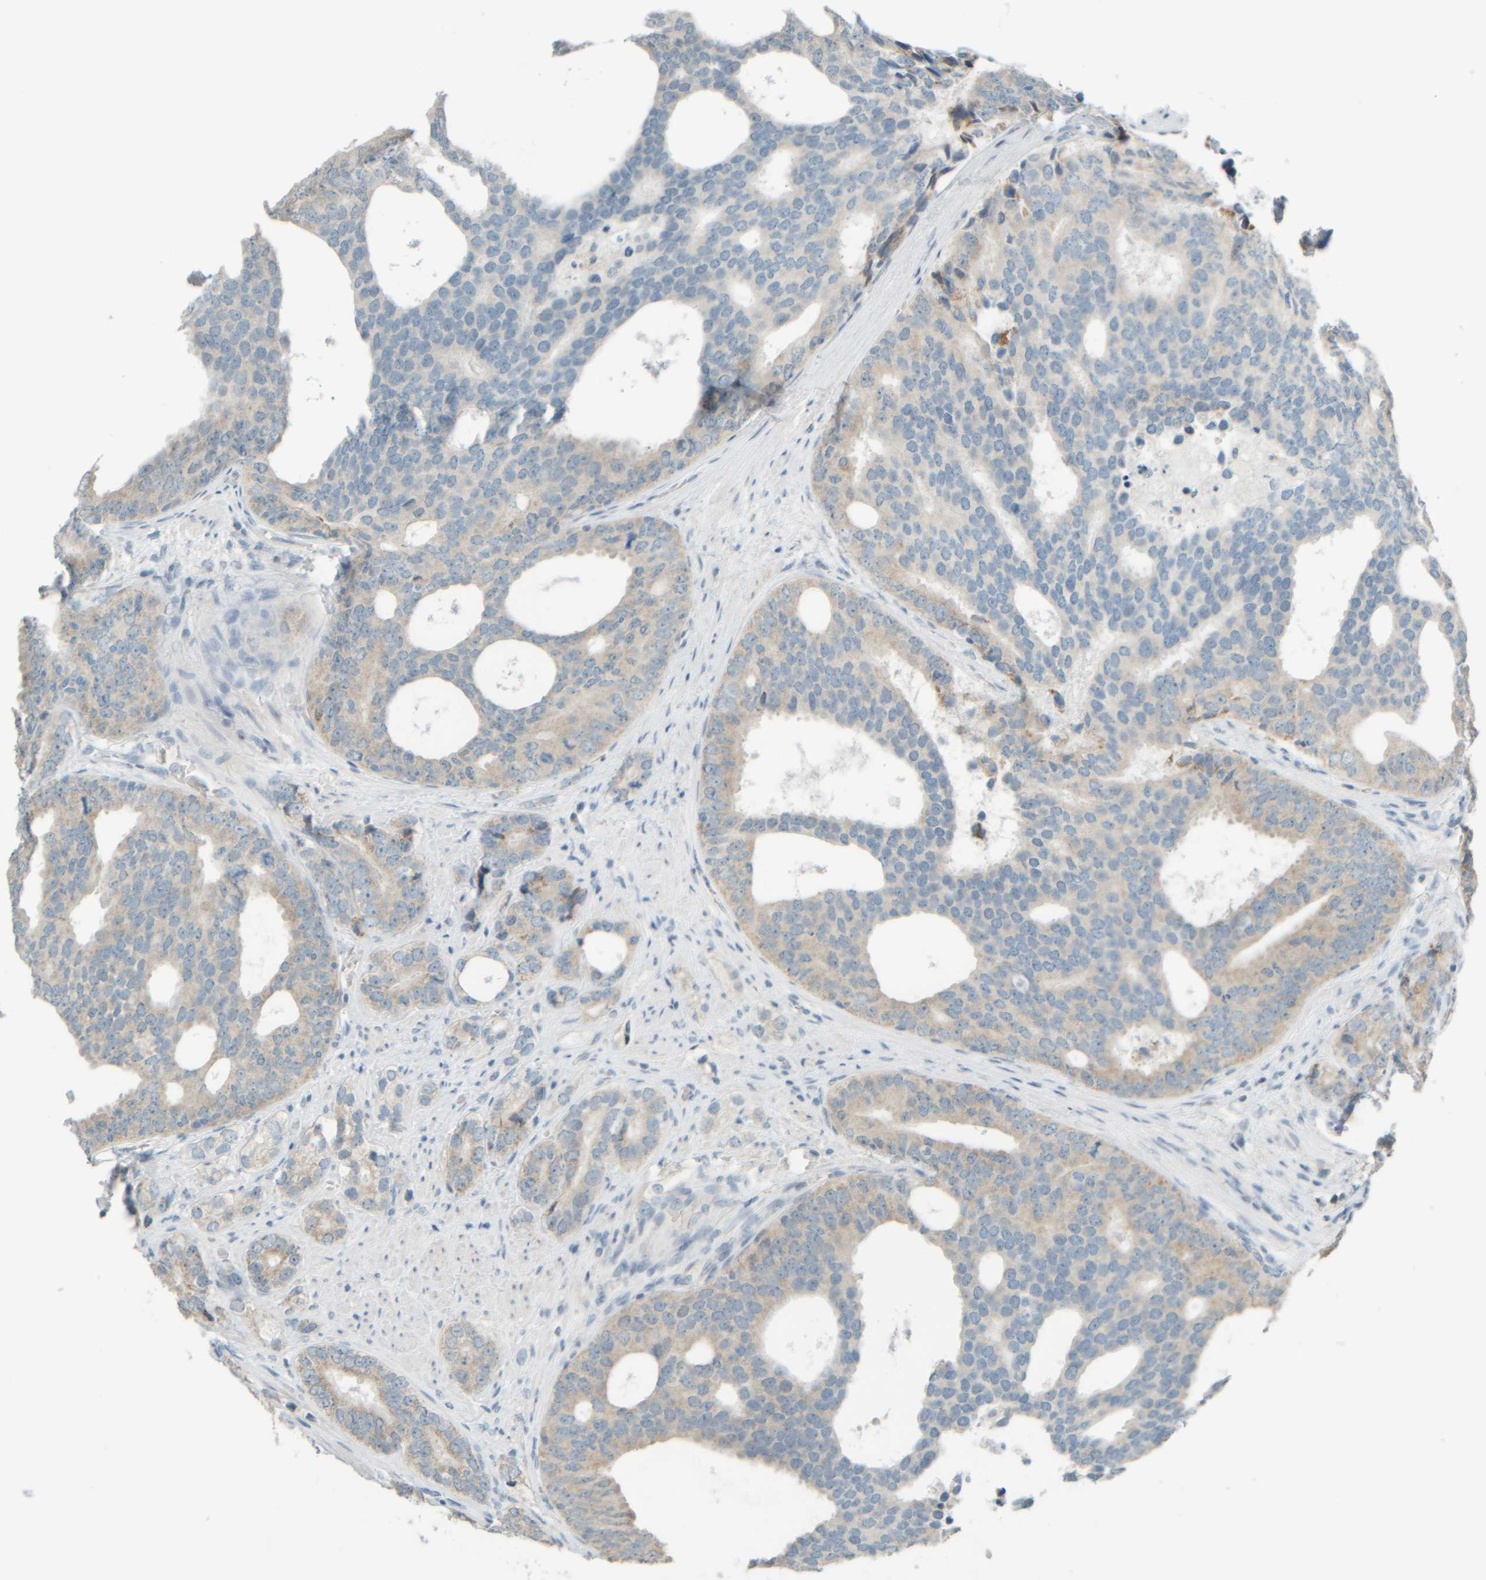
{"staining": {"intensity": "weak", "quantity": "<25%", "location": "cytoplasmic/membranous"}, "tissue": "prostate cancer", "cell_type": "Tumor cells", "image_type": "cancer", "snomed": [{"axis": "morphology", "description": "Adenocarcinoma, High grade"}, {"axis": "topography", "description": "Prostate"}], "caption": "Immunohistochemistry (IHC) micrograph of neoplastic tissue: human prostate cancer (high-grade adenocarcinoma) stained with DAB reveals no significant protein expression in tumor cells. (Brightfield microscopy of DAB immunohistochemistry (IHC) at high magnification).", "gene": "PTGES3L-AARSD1", "patient": {"sex": "male", "age": 56}}